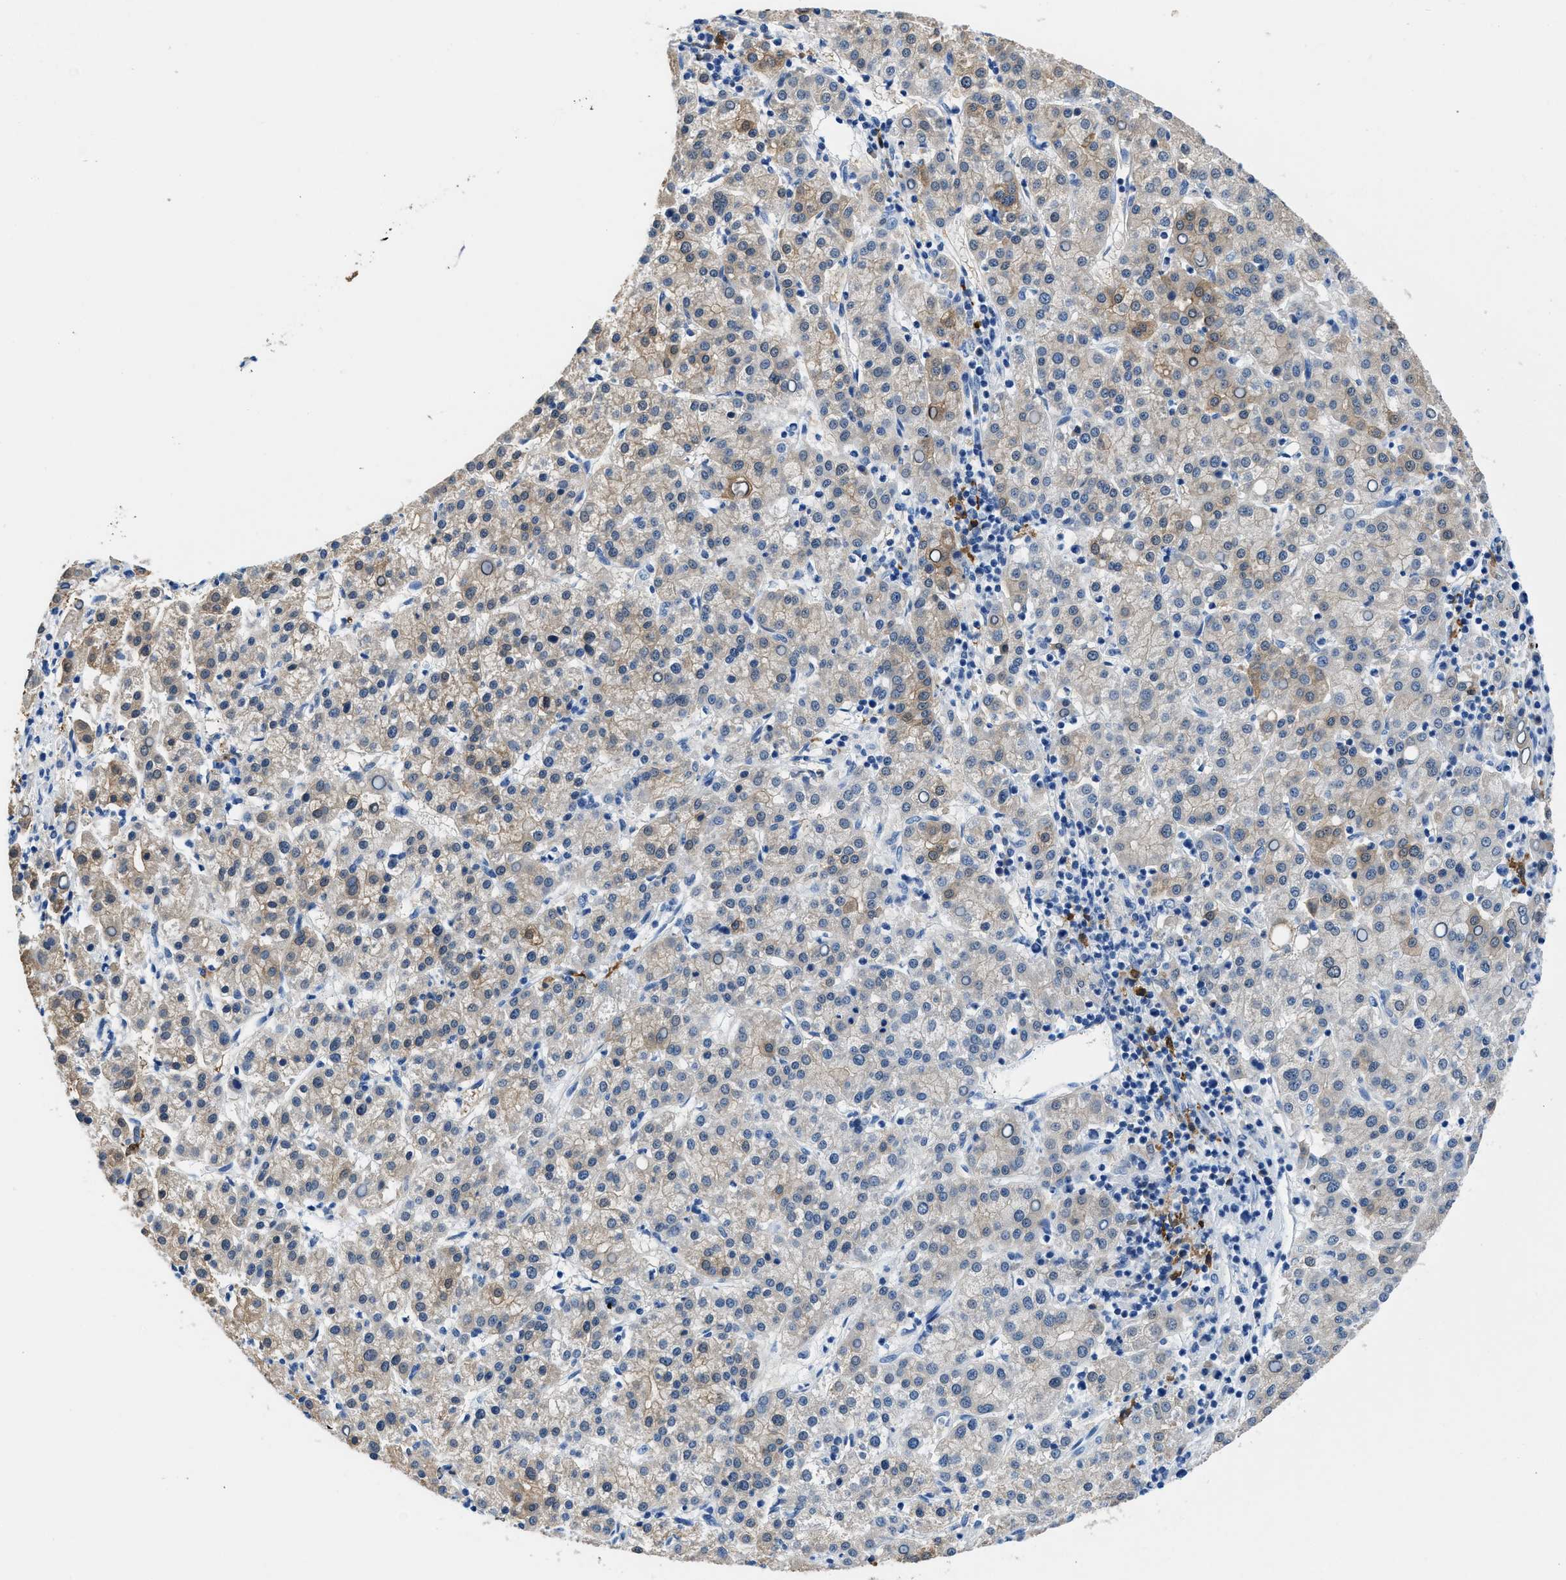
{"staining": {"intensity": "weak", "quantity": "25%-75%", "location": "cytoplasmic/membranous"}, "tissue": "liver cancer", "cell_type": "Tumor cells", "image_type": "cancer", "snomed": [{"axis": "morphology", "description": "Carcinoma, Hepatocellular, NOS"}, {"axis": "topography", "description": "Liver"}], "caption": "Immunohistochemistry (IHC) (DAB) staining of liver hepatocellular carcinoma exhibits weak cytoplasmic/membranous protein expression in approximately 25%-75% of tumor cells. (DAB IHC, brown staining for protein, blue staining for nuclei).", "gene": "FADS6", "patient": {"sex": "female", "age": 58}}